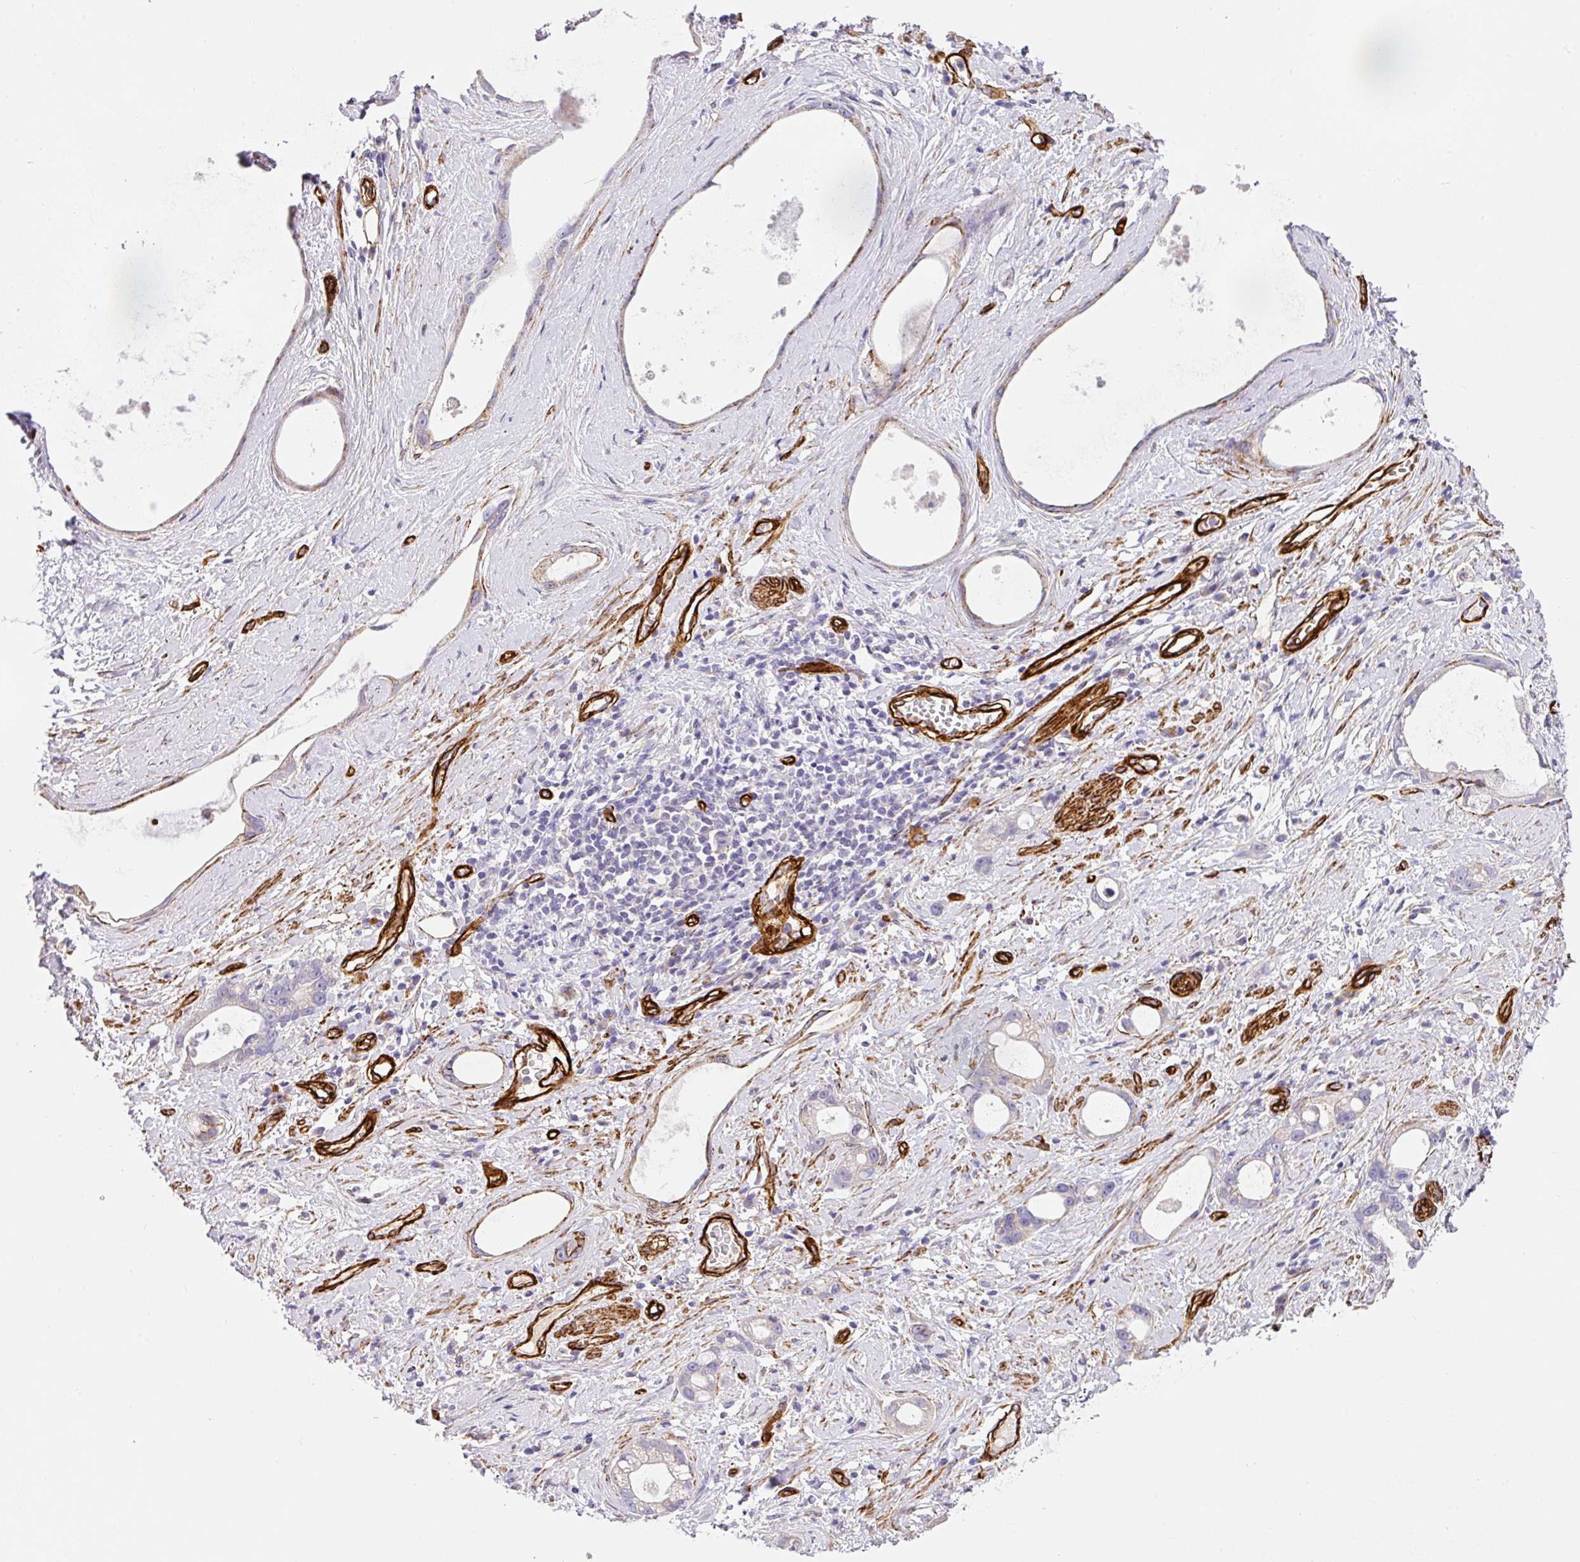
{"staining": {"intensity": "negative", "quantity": "none", "location": "none"}, "tissue": "stomach cancer", "cell_type": "Tumor cells", "image_type": "cancer", "snomed": [{"axis": "morphology", "description": "Adenocarcinoma, NOS"}, {"axis": "topography", "description": "Stomach"}], "caption": "DAB (3,3'-diaminobenzidine) immunohistochemical staining of stomach cancer (adenocarcinoma) exhibits no significant expression in tumor cells.", "gene": "SLC25A17", "patient": {"sex": "male", "age": 55}}